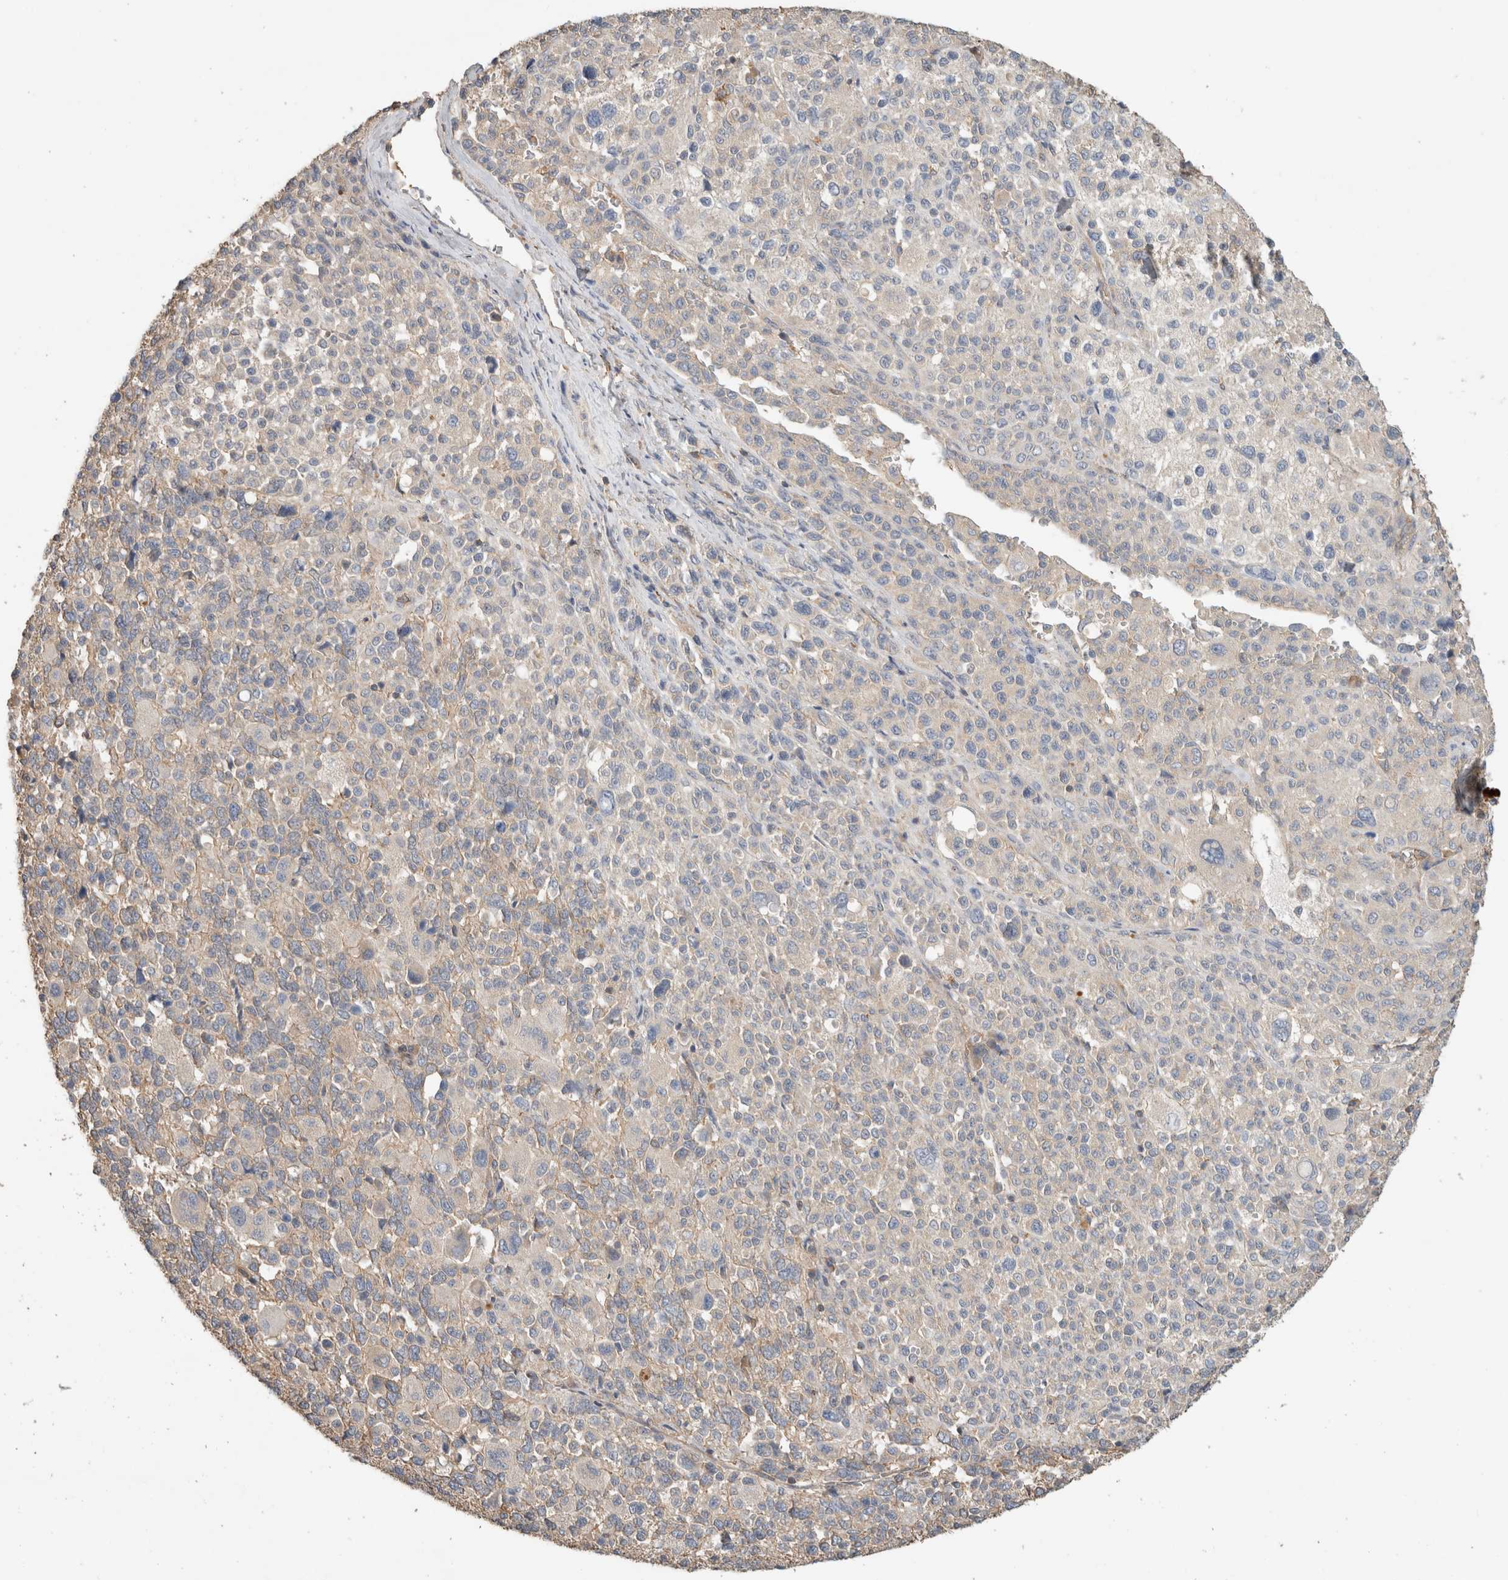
{"staining": {"intensity": "negative", "quantity": "none", "location": "none"}, "tissue": "melanoma", "cell_type": "Tumor cells", "image_type": "cancer", "snomed": [{"axis": "morphology", "description": "Malignant melanoma, Metastatic site"}, {"axis": "topography", "description": "Skin"}], "caption": "This is an IHC photomicrograph of malignant melanoma (metastatic site). There is no staining in tumor cells.", "gene": "EIF4G3", "patient": {"sex": "female", "age": 74}}